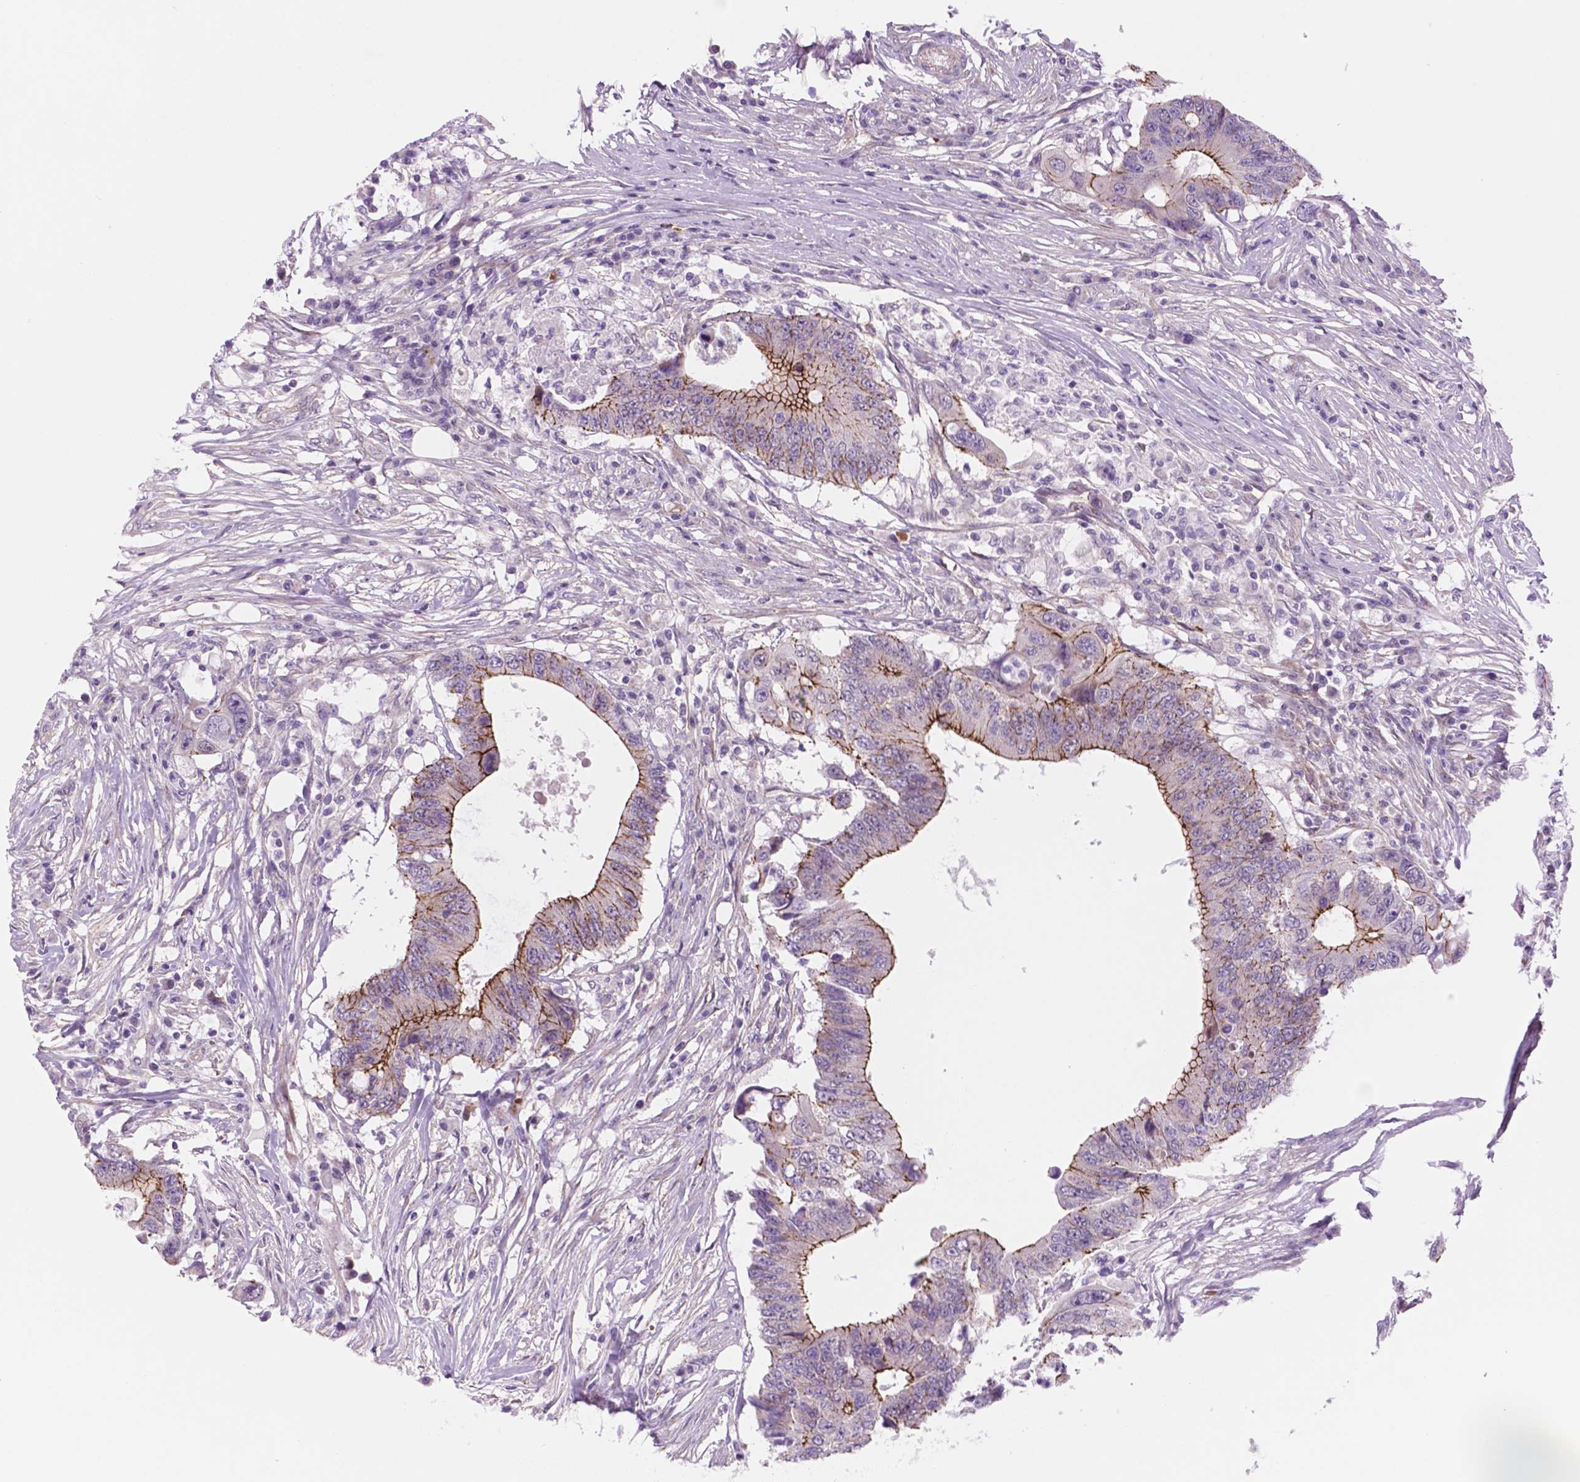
{"staining": {"intensity": "moderate", "quantity": "25%-75%", "location": "cytoplasmic/membranous"}, "tissue": "colorectal cancer", "cell_type": "Tumor cells", "image_type": "cancer", "snomed": [{"axis": "morphology", "description": "Adenocarcinoma, NOS"}, {"axis": "topography", "description": "Colon"}], "caption": "Moderate cytoplasmic/membranous protein staining is appreciated in about 25%-75% of tumor cells in colorectal cancer. Using DAB (3,3'-diaminobenzidine) (brown) and hematoxylin (blue) stains, captured at high magnification using brightfield microscopy.", "gene": "RND3", "patient": {"sex": "male", "age": 71}}